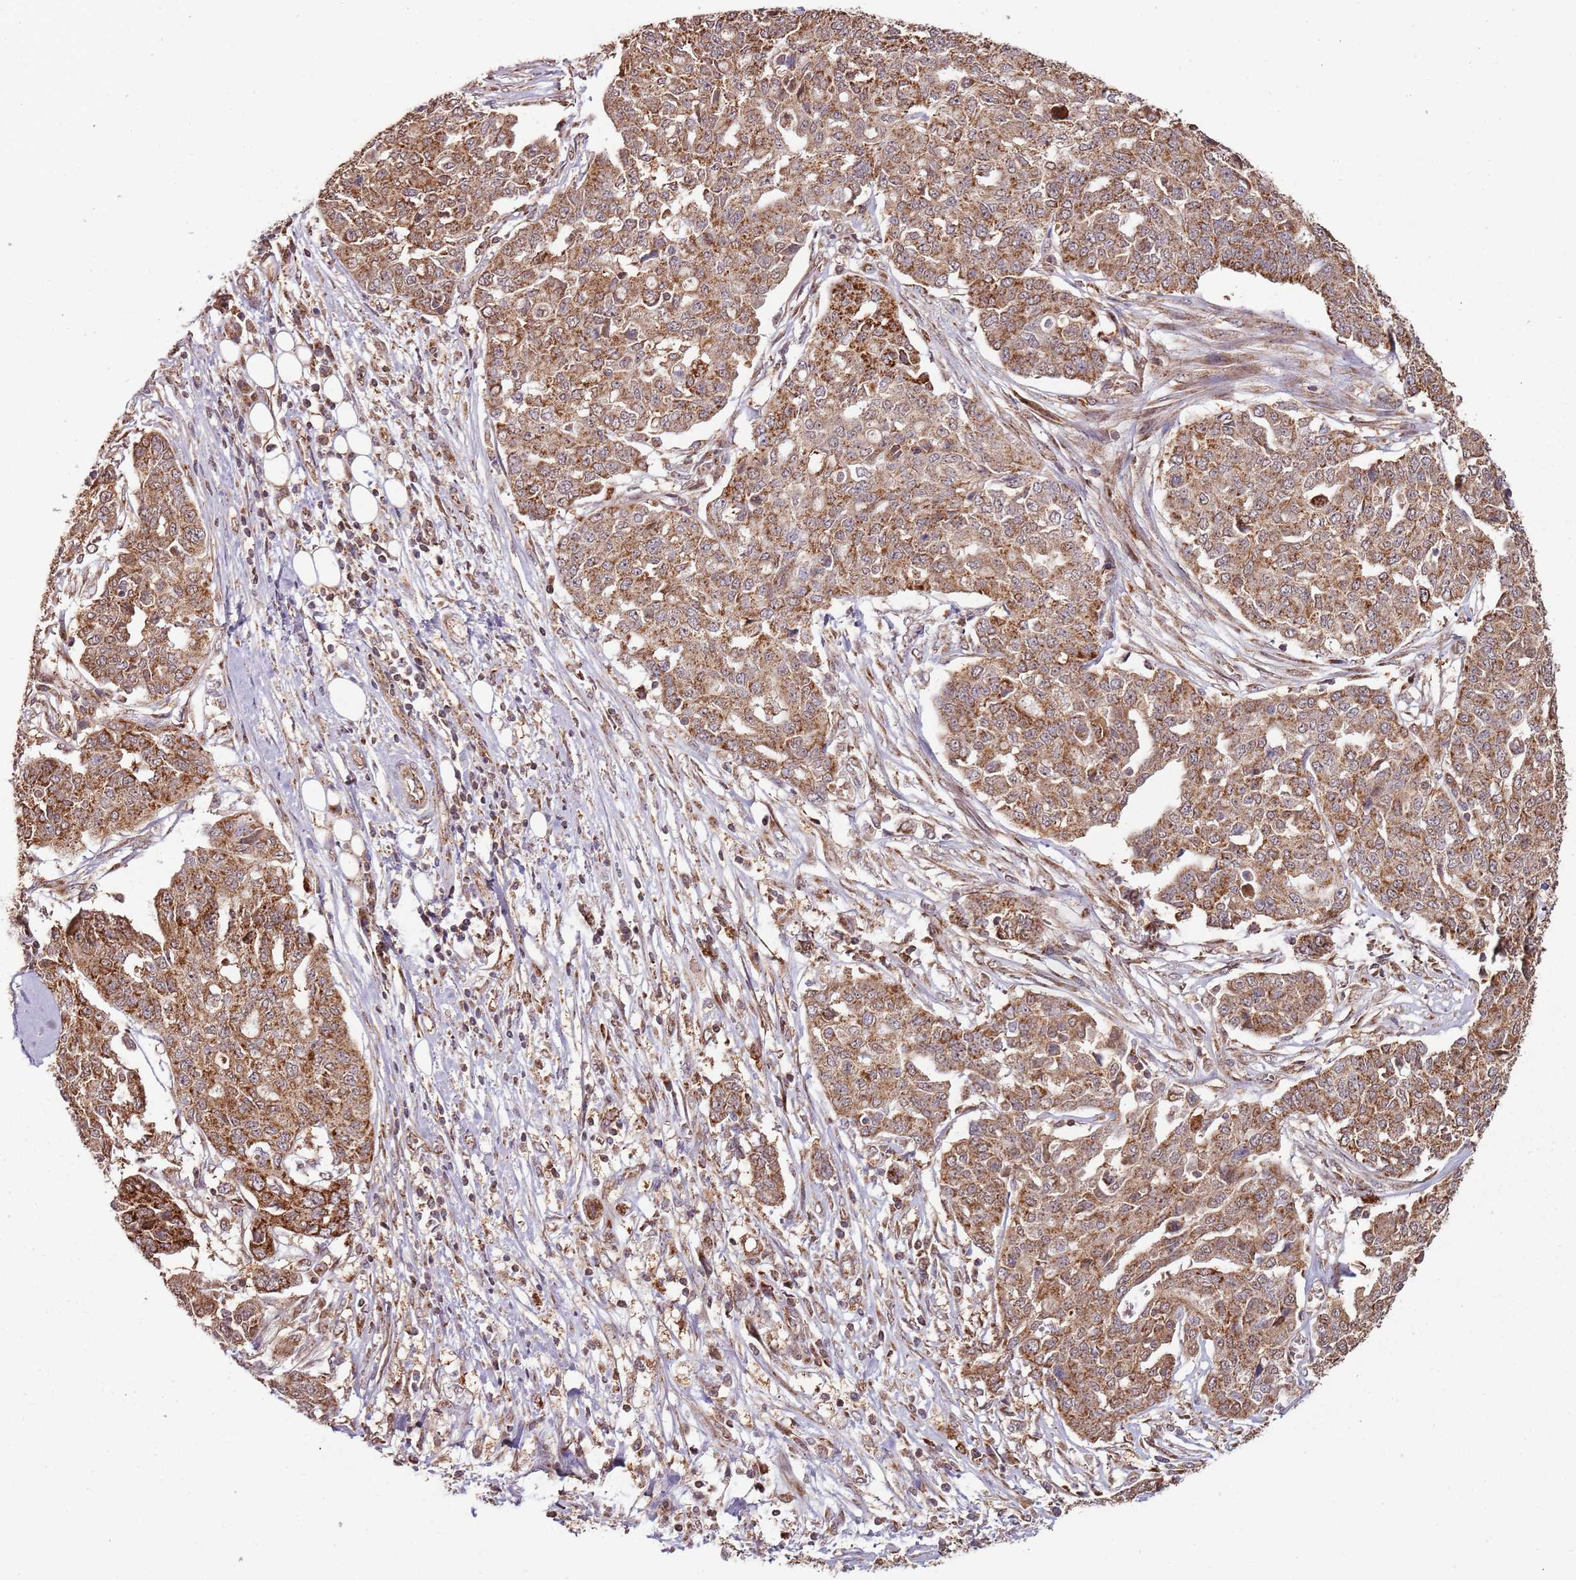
{"staining": {"intensity": "strong", "quantity": ">75%", "location": "cytoplasmic/membranous"}, "tissue": "ovarian cancer", "cell_type": "Tumor cells", "image_type": "cancer", "snomed": [{"axis": "morphology", "description": "Cystadenocarcinoma, serous, NOS"}, {"axis": "topography", "description": "Soft tissue"}, {"axis": "topography", "description": "Ovary"}], "caption": "Brown immunohistochemical staining in human ovarian serous cystadenocarcinoma displays strong cytoplasmic/membranous staining in about >75% of tumor cells.", "gene": "IL17RD", "patient": {"sex": "female", "age": 57}}